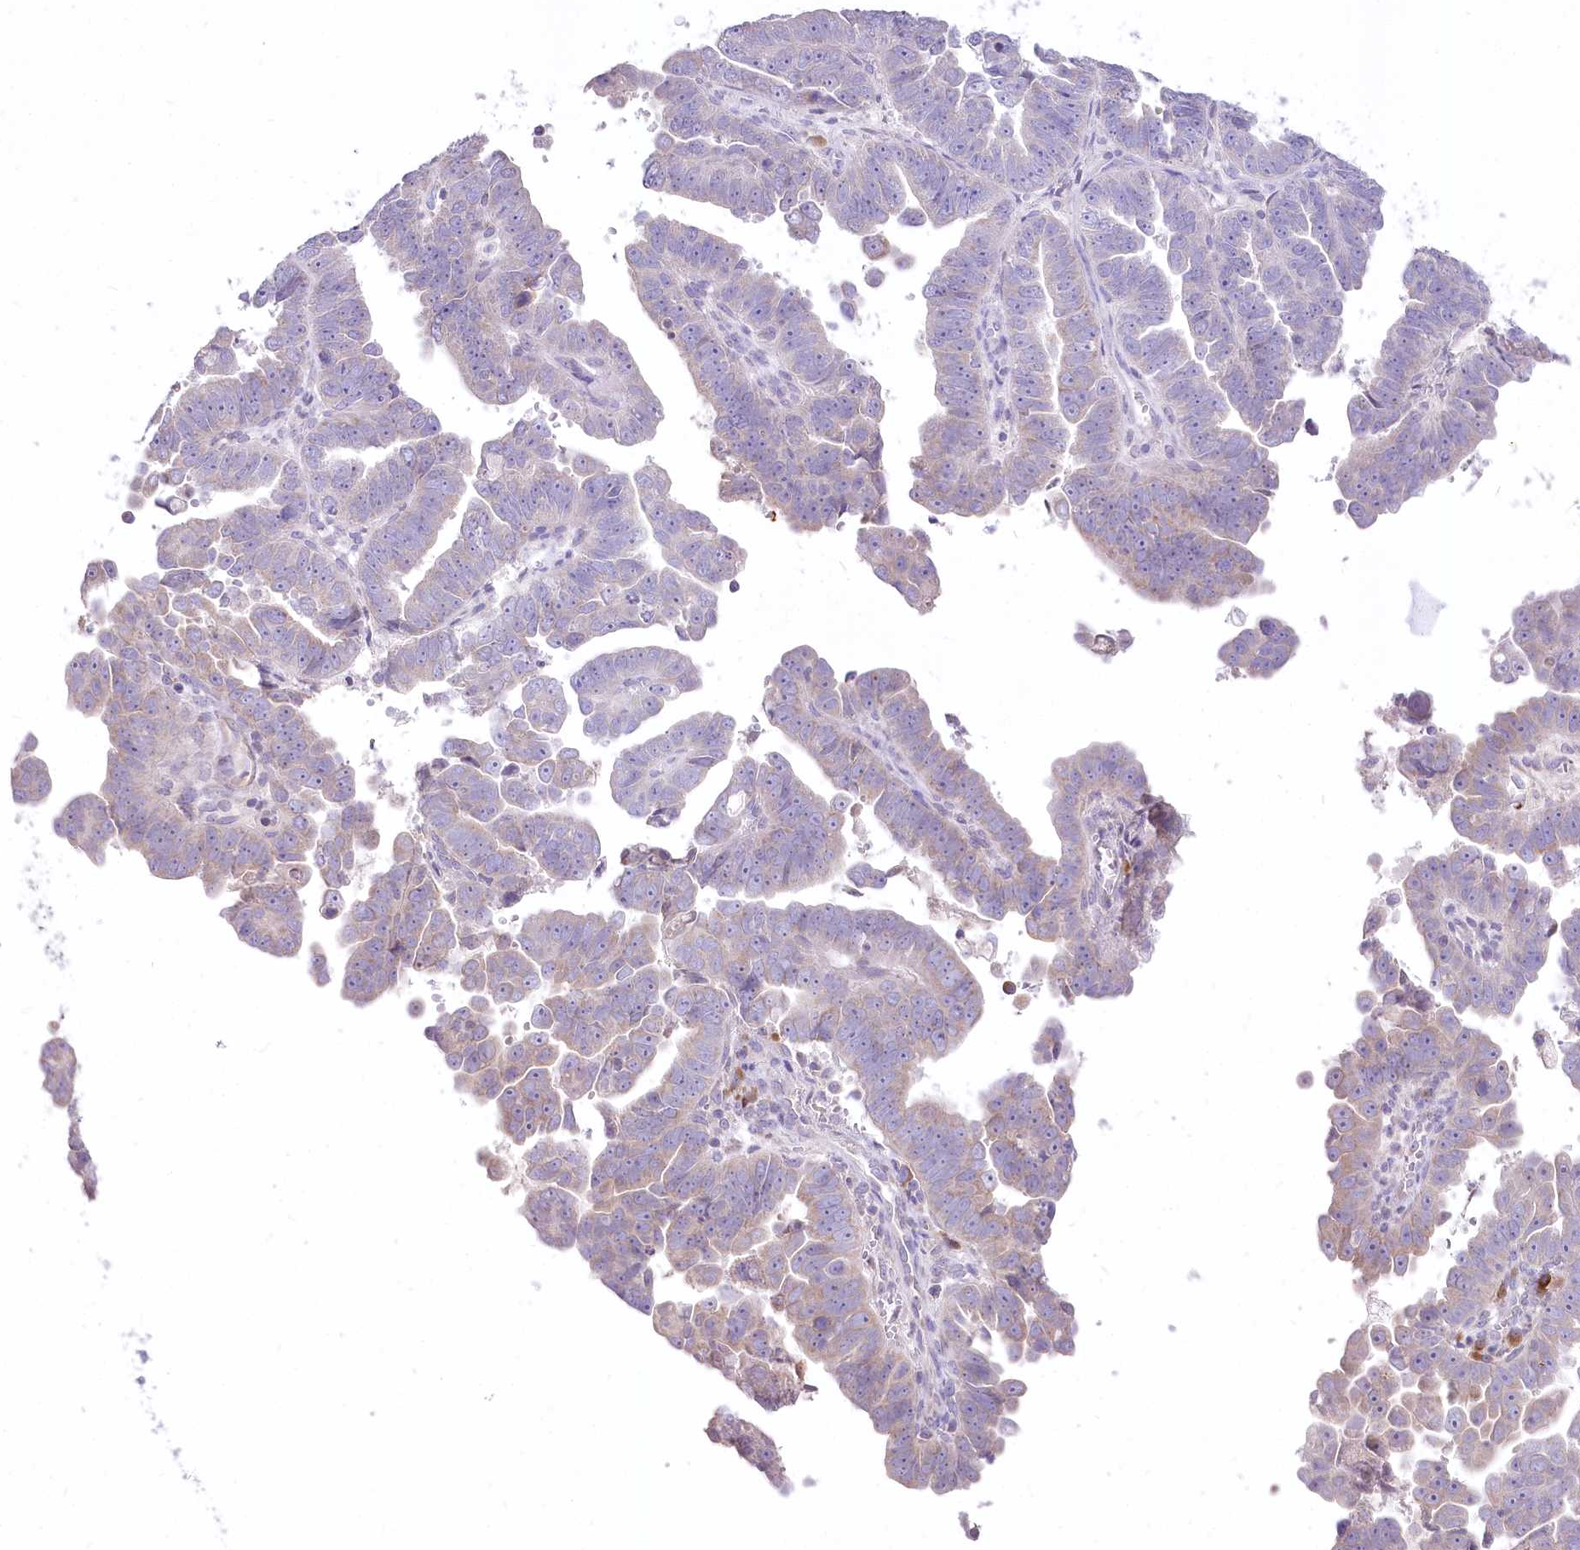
{"staining": {"intensity": "weak", "quantity": "<25%", "location": "cytoplasmic/membranous"}, "tissue": "endometrial cancer", "cell_type": "Tumor cells", "image_type": "cancer", "snomed": [{"axis": "morphology", "description": "Adenocarcinoma, NOS"}, {"axis": "topography", "description": "Endometrium"}], "caption": "A high-resolution image shows immunohistochemistry staining of adenocarcinoma (endometrial), which reveals no significant positivity in tumor cells. The staining was performed using DAB (3,3'-diaminobenzidine) to visualize the protein expression in brown, while the nuclei were stained in blue with hematoxylin (Magnification: 20x).", "gene": "STT3B", "patient": {"sex": "female", "age": 75}}